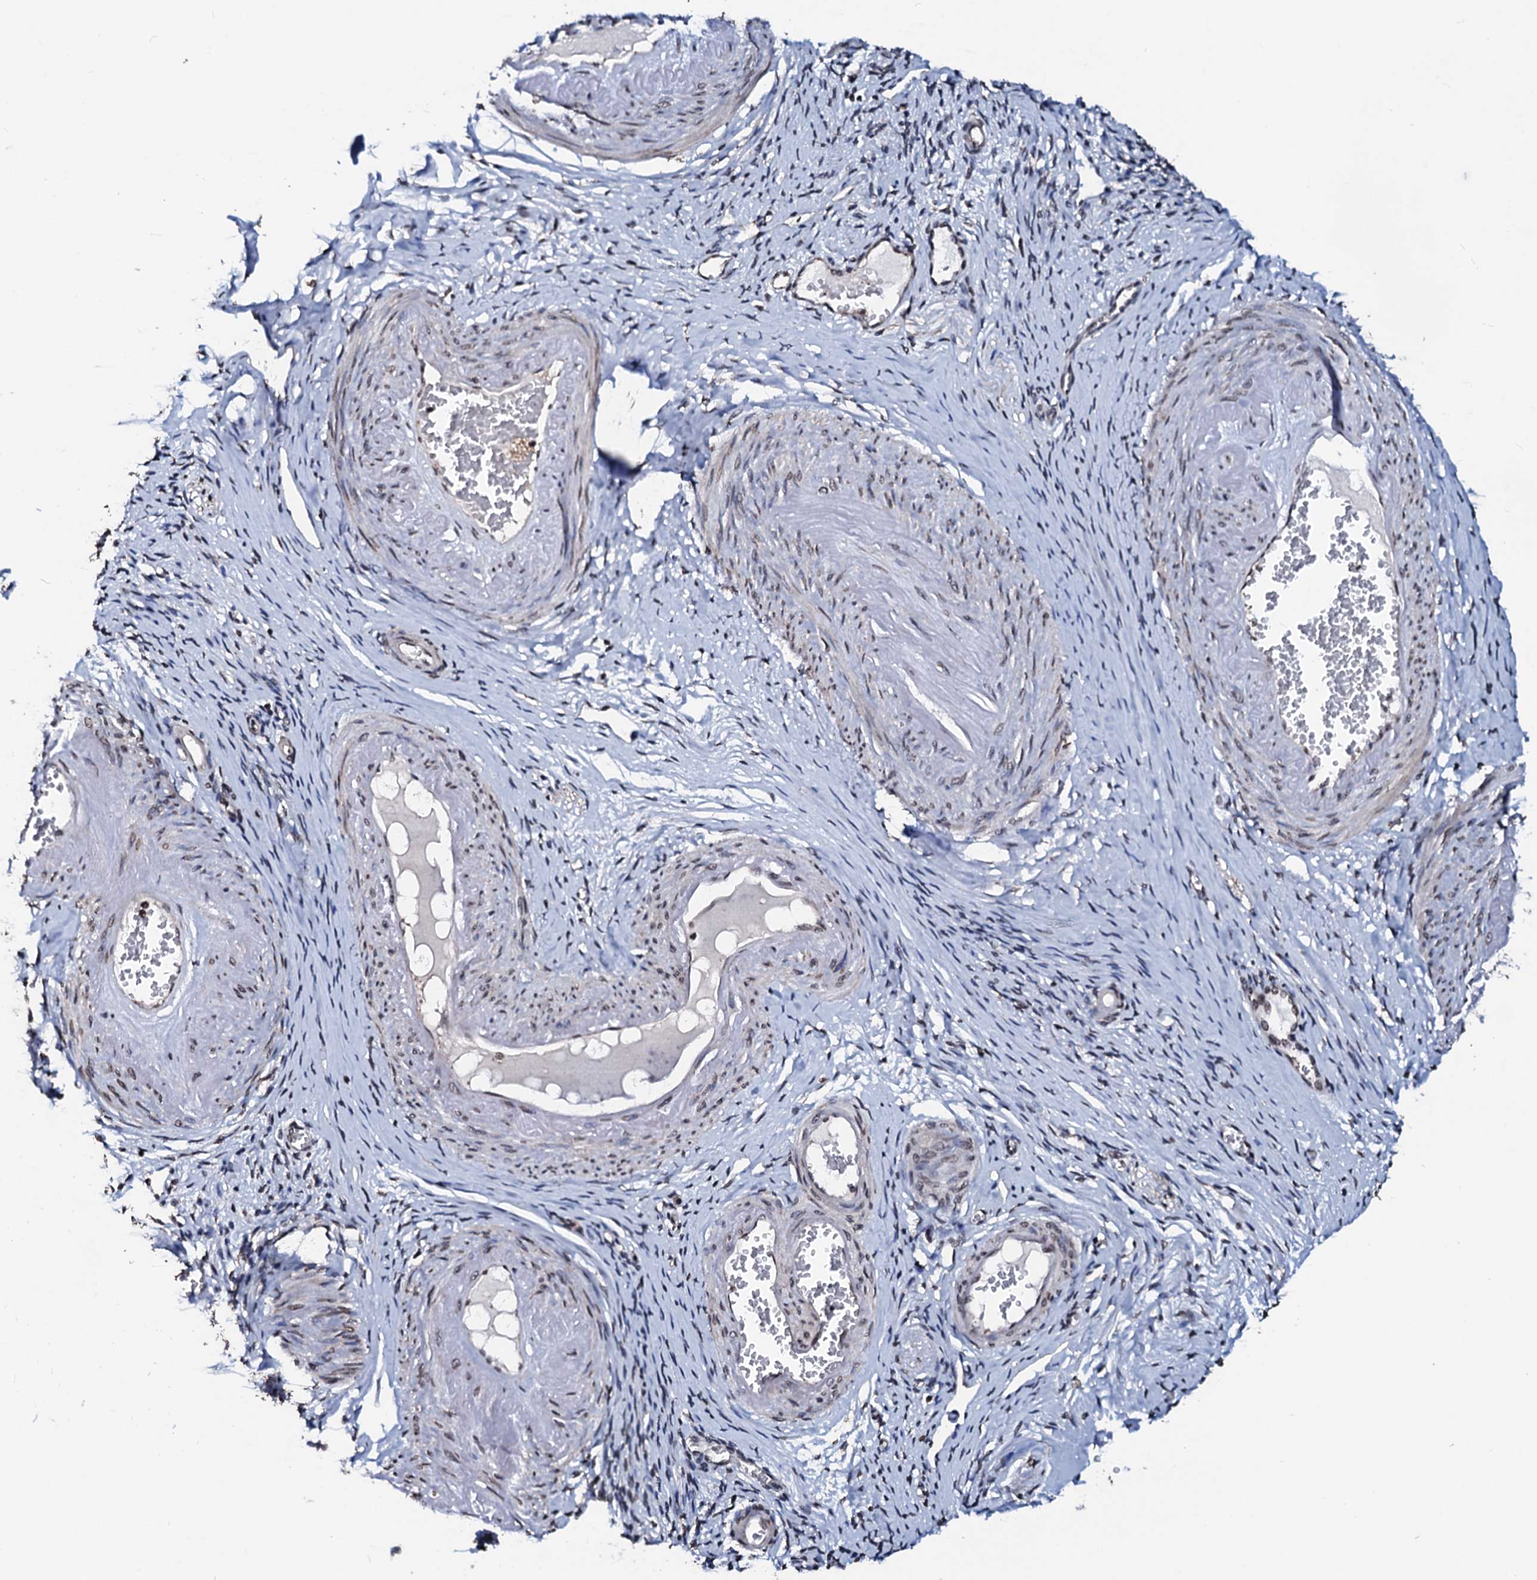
{"staining": {"intensity": "moderate", "quantity": "25%-75%", "location": "nuclear"}, "tissue": "adipose tissue", "cell_type": "Adipocytes", "image_type": "normal", "snomed": [{"axis": "morphology", "description": "Normal tissue, NOS"}, {"axis": "topography", "description": "Vascular tissue"}, {"axis": "topography", "description": "Fallopian tube"}, {"axis": "topography", "description": "Ovary"}], "caption": "Protein staining by immunohistochemistry (IHC) shows moderate nuclear staining in approximately 25%-75% of adipocytes in unremarkable adipose tissue. (DAB = brown stain, brightfield microscopy at high magnification).", "gene": "LSM11", "patient": {"sex": "female", "age": 67}}